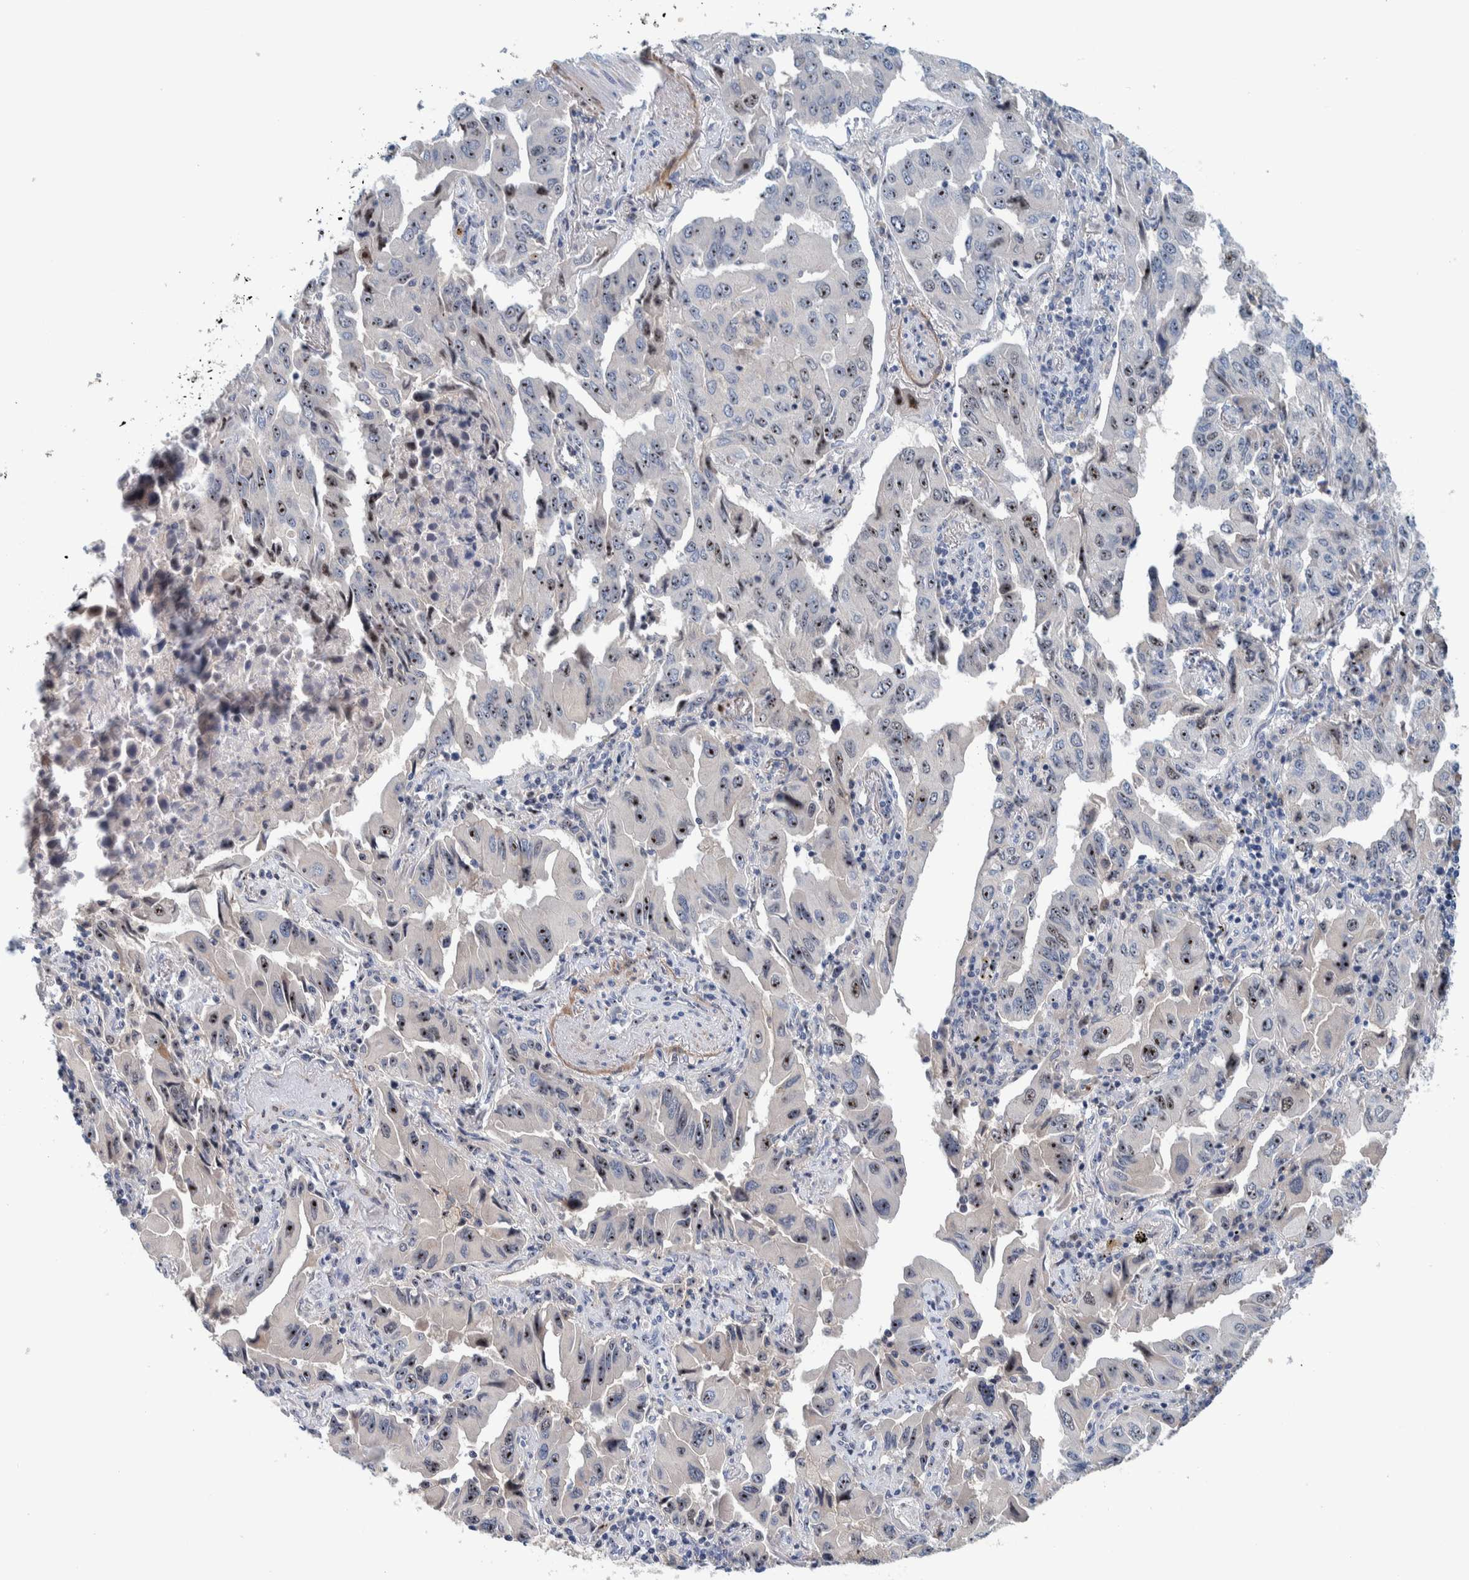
{"staining": {"intensity": "strong", "quantity": ">75%", "location": "nuclear"}, "tissue": "lung cancer", "cell_type": "Tumor cells", "image_type": "cancer", "snomed": [{"axis": "morphology", "description": "Adenocarcinoma, NOS"}, {"axis": "topography", "description": "Lung"}], "caption": "This is a micrograph of immunohistochemistry staining of adenocarcinoma (lung), which shows strong staining in the nuclear of tumor cells.", "gene": "NOL11", "patient": {"sex": "female", "age": 65}}